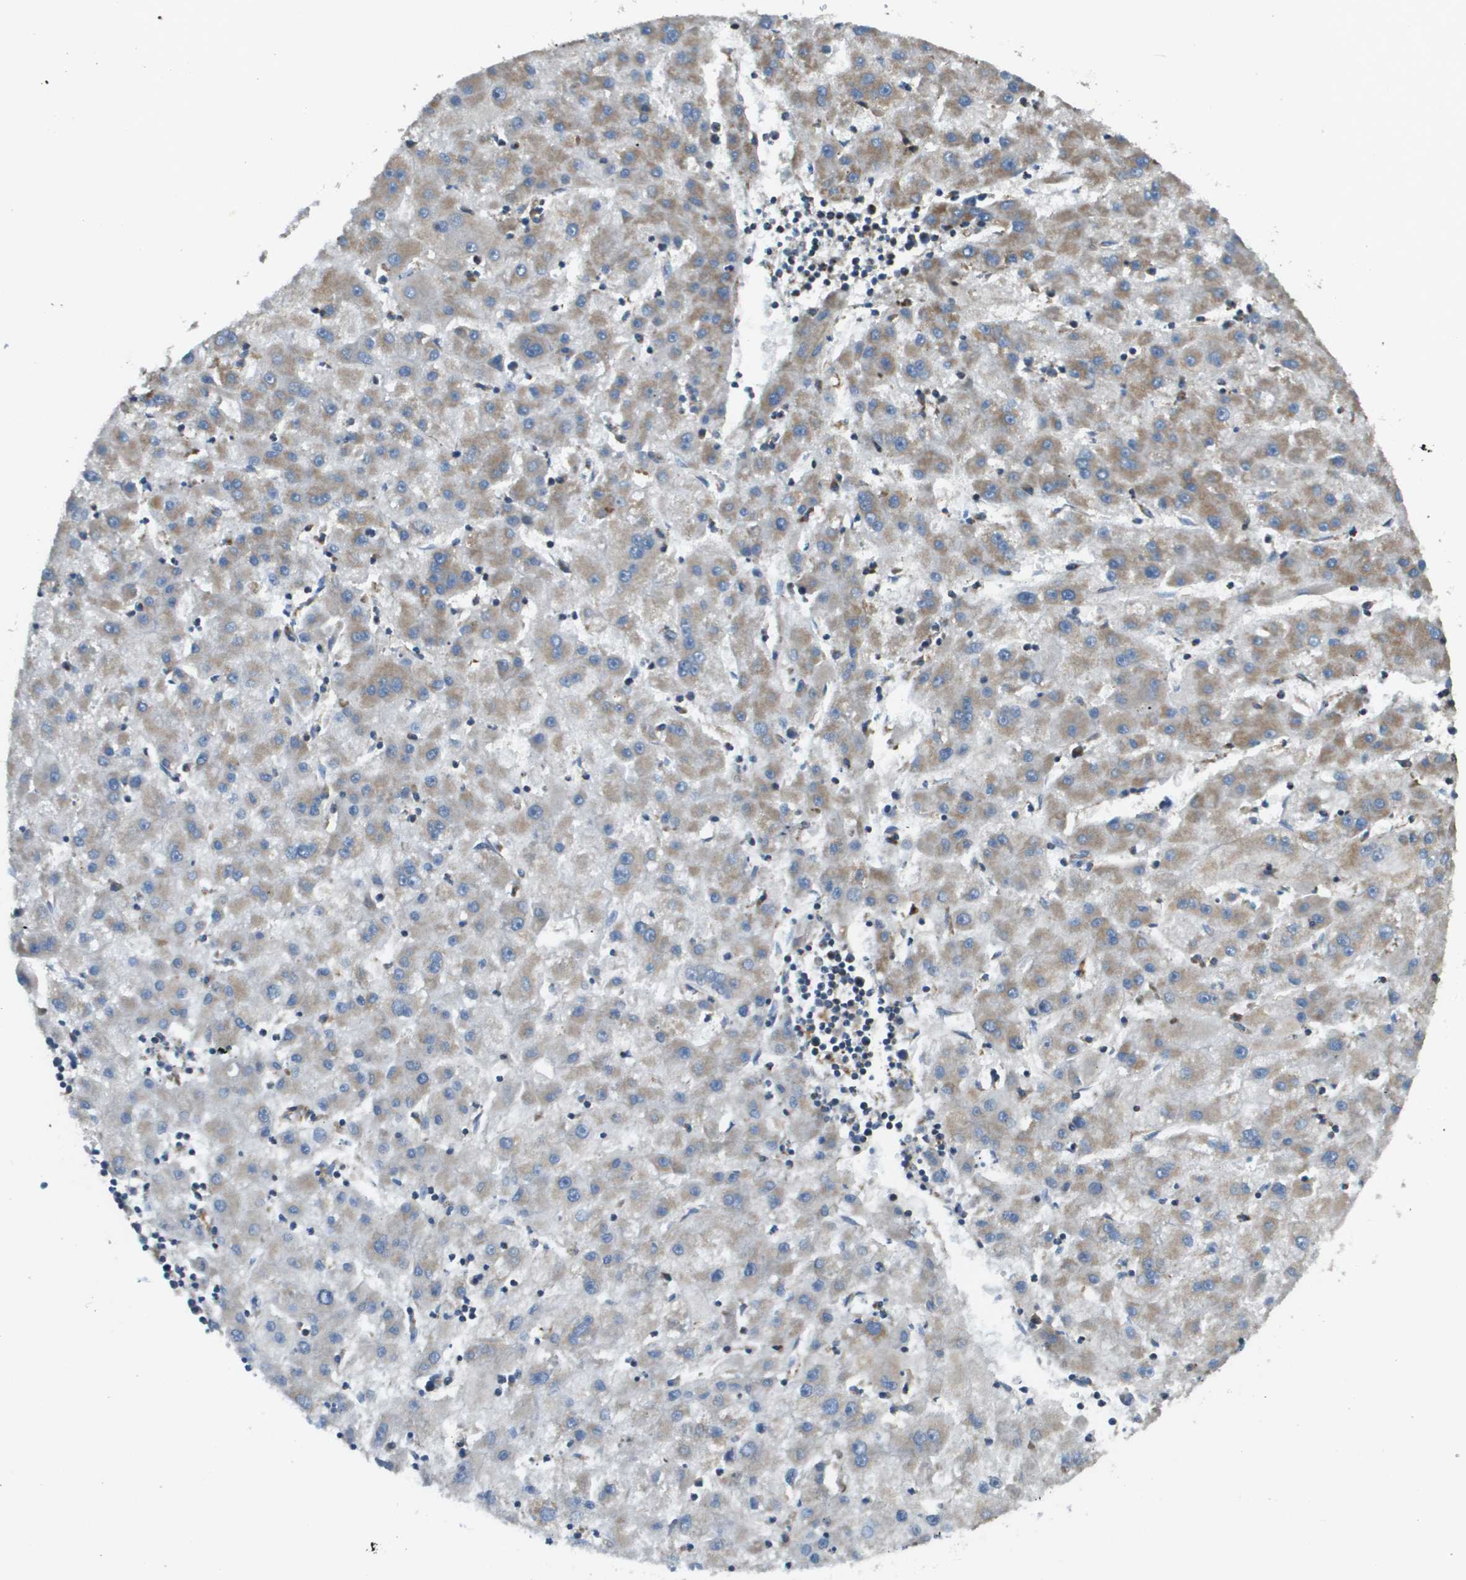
{"staining": {"intensity": "weak", "quantity": ">75%", "location": "cytoplasmic/membranous"}, "tissue": "liver cancer", "cell_type": "Tumor cells", "image_type": "cancer", "snomed": [{"axis": "morphology", "description": "Carcinoma, Hepatocellular, NOS"}, {"axis": "topography", "description": "Liver"}], "caption": "Tumor cells show low levels of weak cytoplasmic/membranous positivity in approximately >75% of cells in human liver cancer.", "gene": "NRK", "patient": {"sex": "male", "age": 72}}